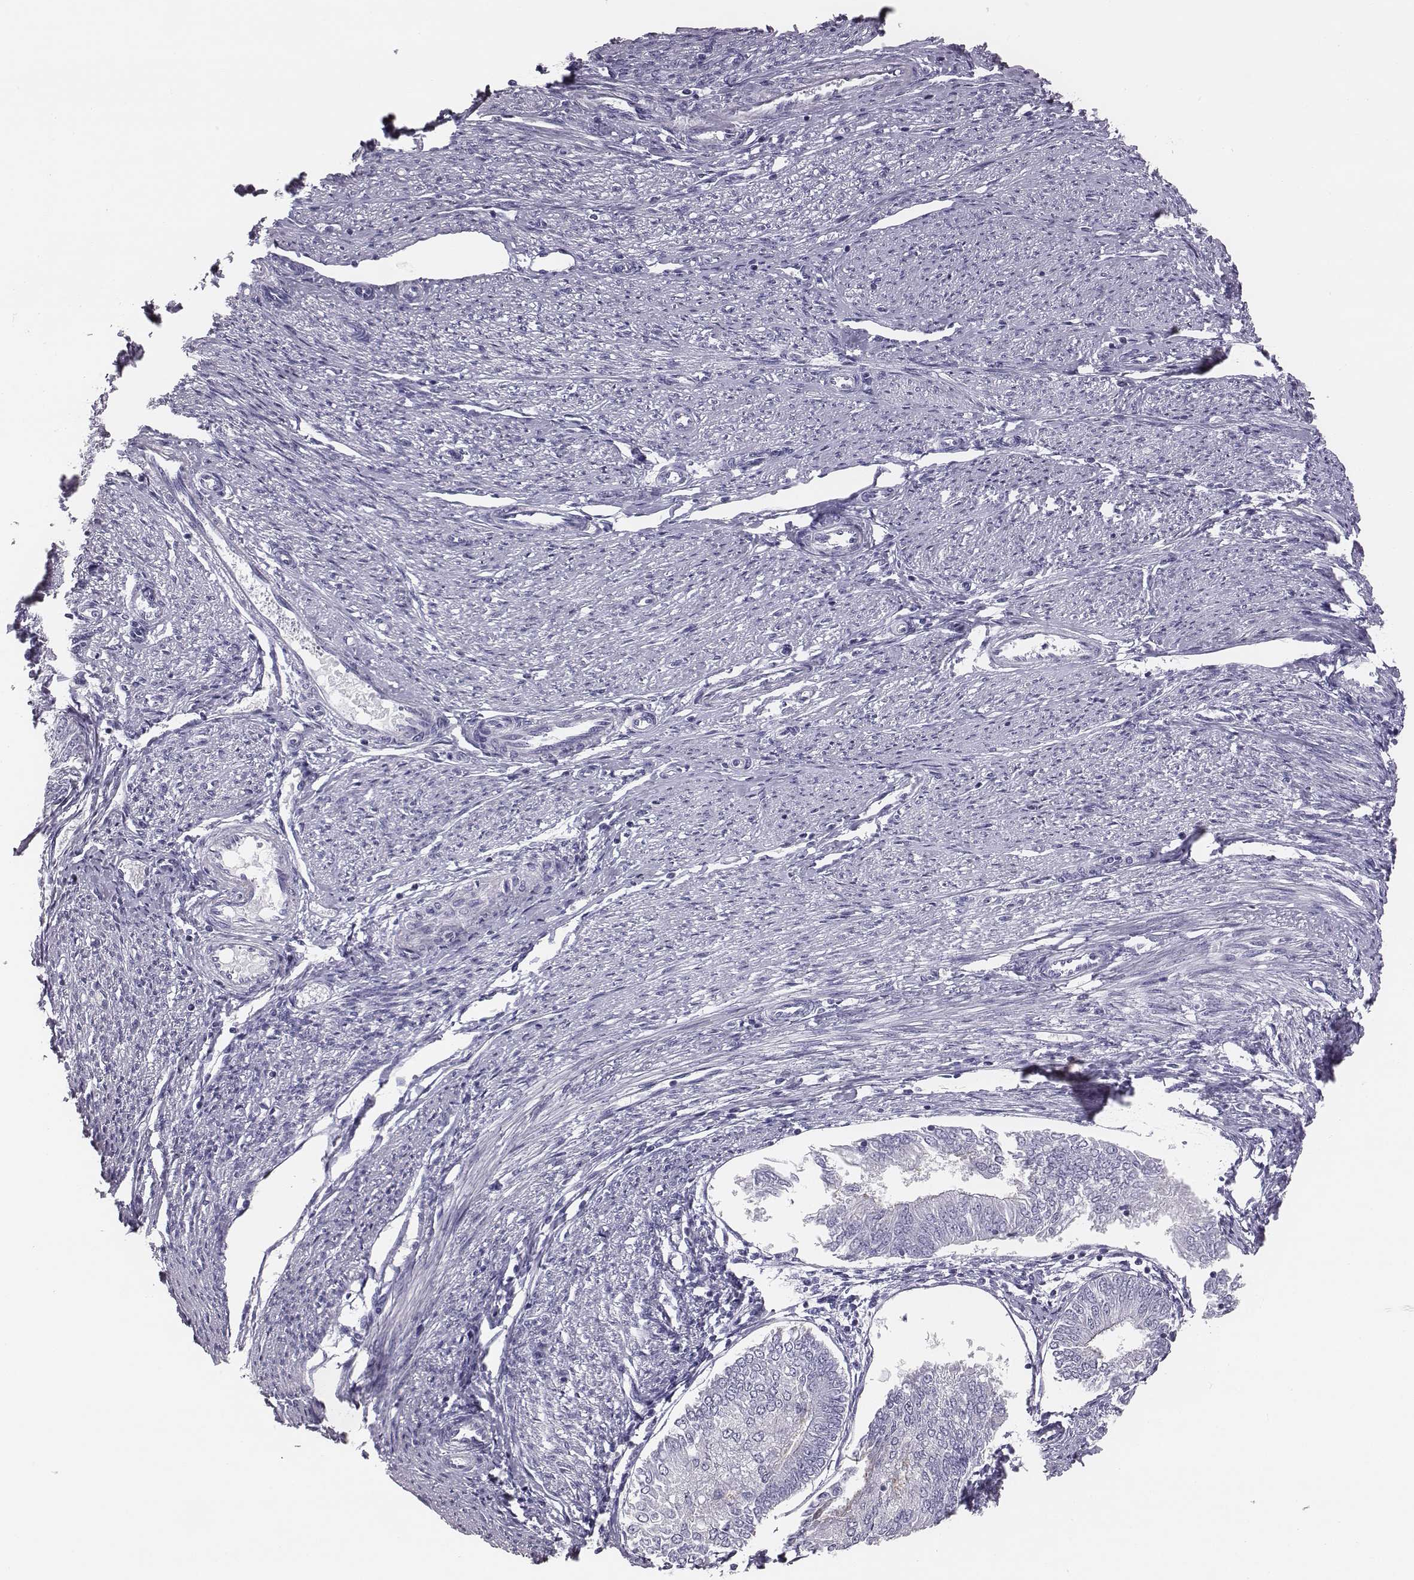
{"staining": {"intensity": "negative", "quantity": "none", "location": "none"}, "tissue": "endometrial cancer", "cell_type": "Tumor cells", "image_type": "cancer", "snomed": [{"axis": "morphology", "description": "Adenocarcinoma, NOS"}, {"axis": "topography", "description": "Endometrium"}], "caption": "Immunohistochemistry (IHC) photomicrograph of neoplastic tissue: human endometrial adenocarcinoma stained with DAB (3,3'-diaminobenzidine) exhibits no significant protein staining in tumor cells.", "gene": "ACOD1", "patient": {"sex": "female", "age": 58}}